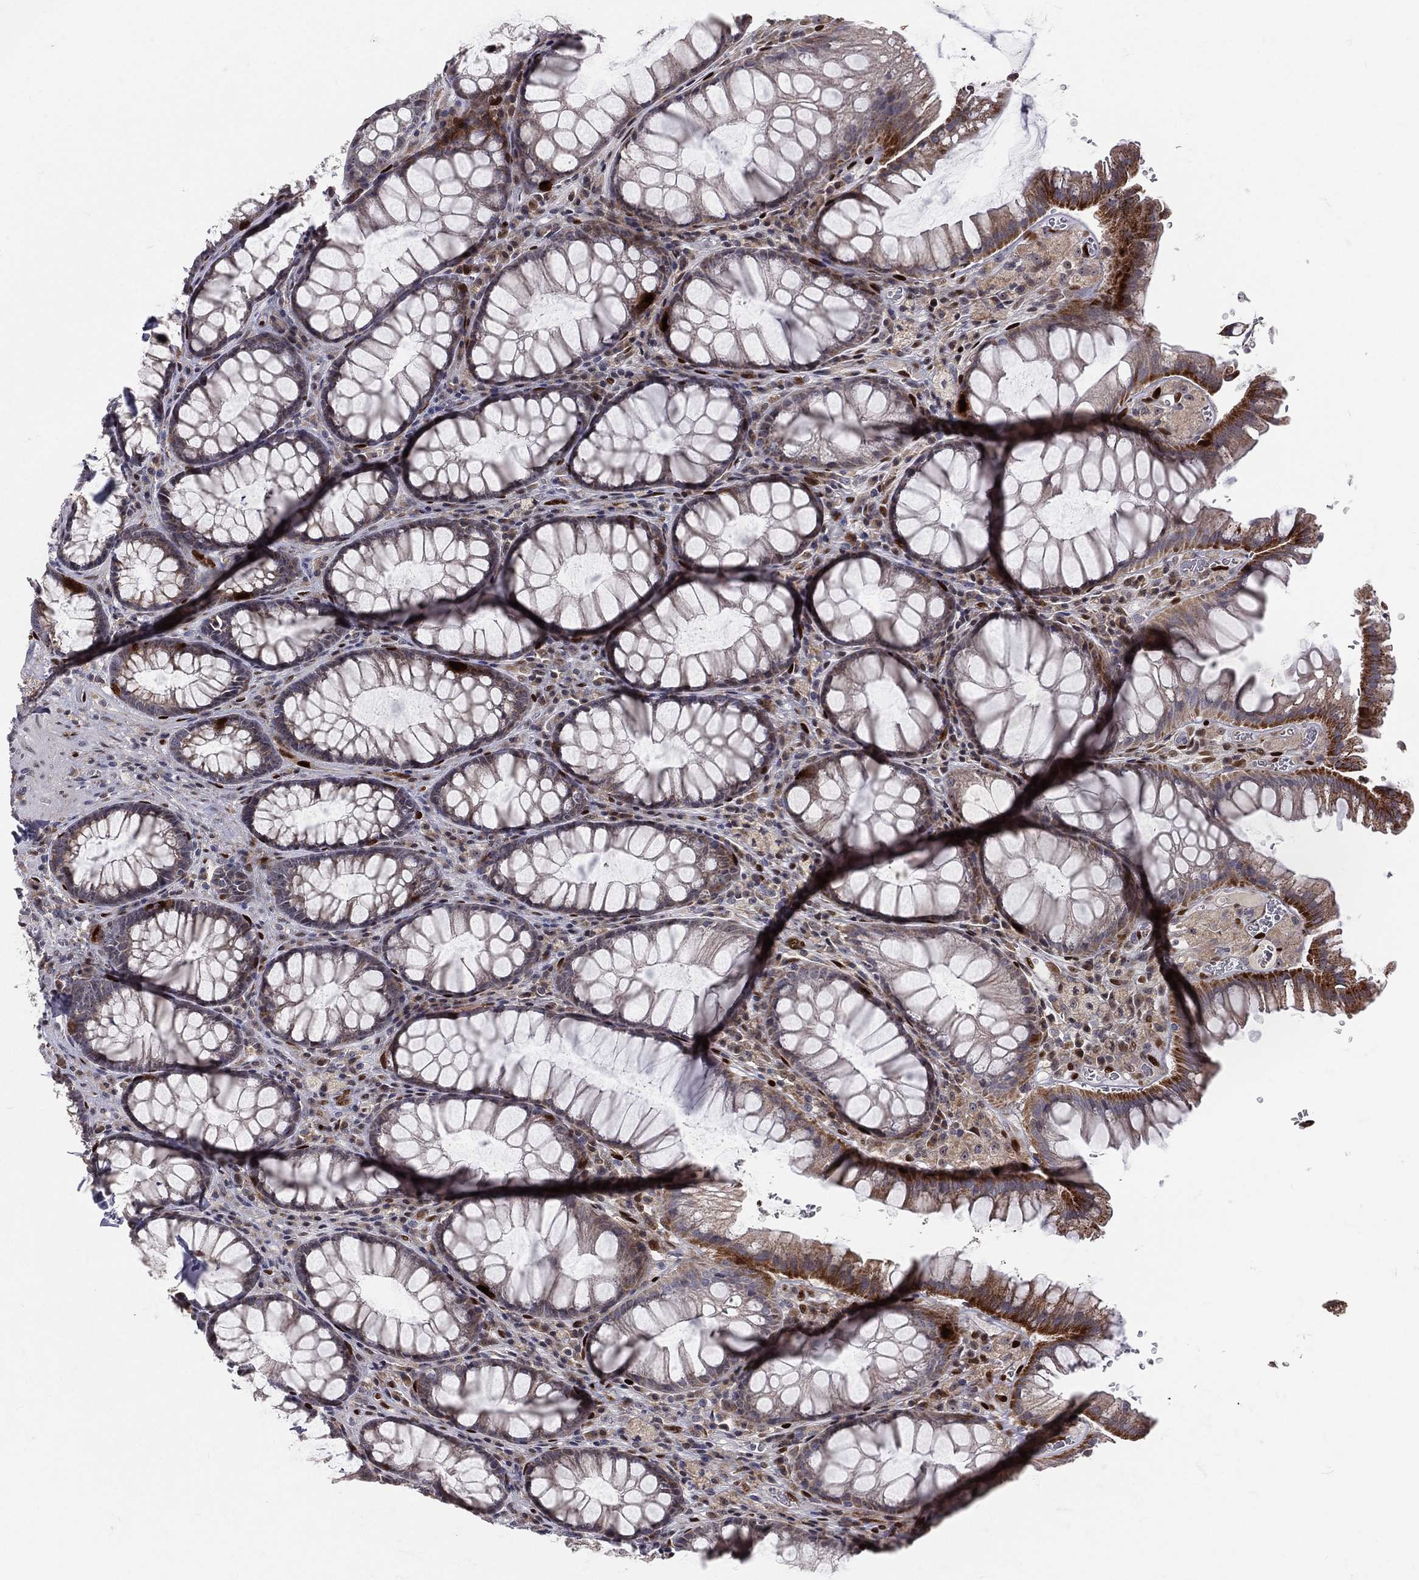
{"staining": {"intensity": "moderate", "quantity": "<25%", "location": "cytoplasmic/membranous"}, "tissue": "rectum", "cell_type": "Glandular cells", "image_type": "normal", "snomed": [{"axis": "morphology", "description": "Normal tissue, NOS"}, {"axis": "topography", "description": "Rectum"}], "caption": "An image of human rectum stained for a protein displays moderate cytoplasmic/membranous brown staining in glandular cells.", "gene": "ZEB1", "patient": {"sex": "female", "age": 68}}